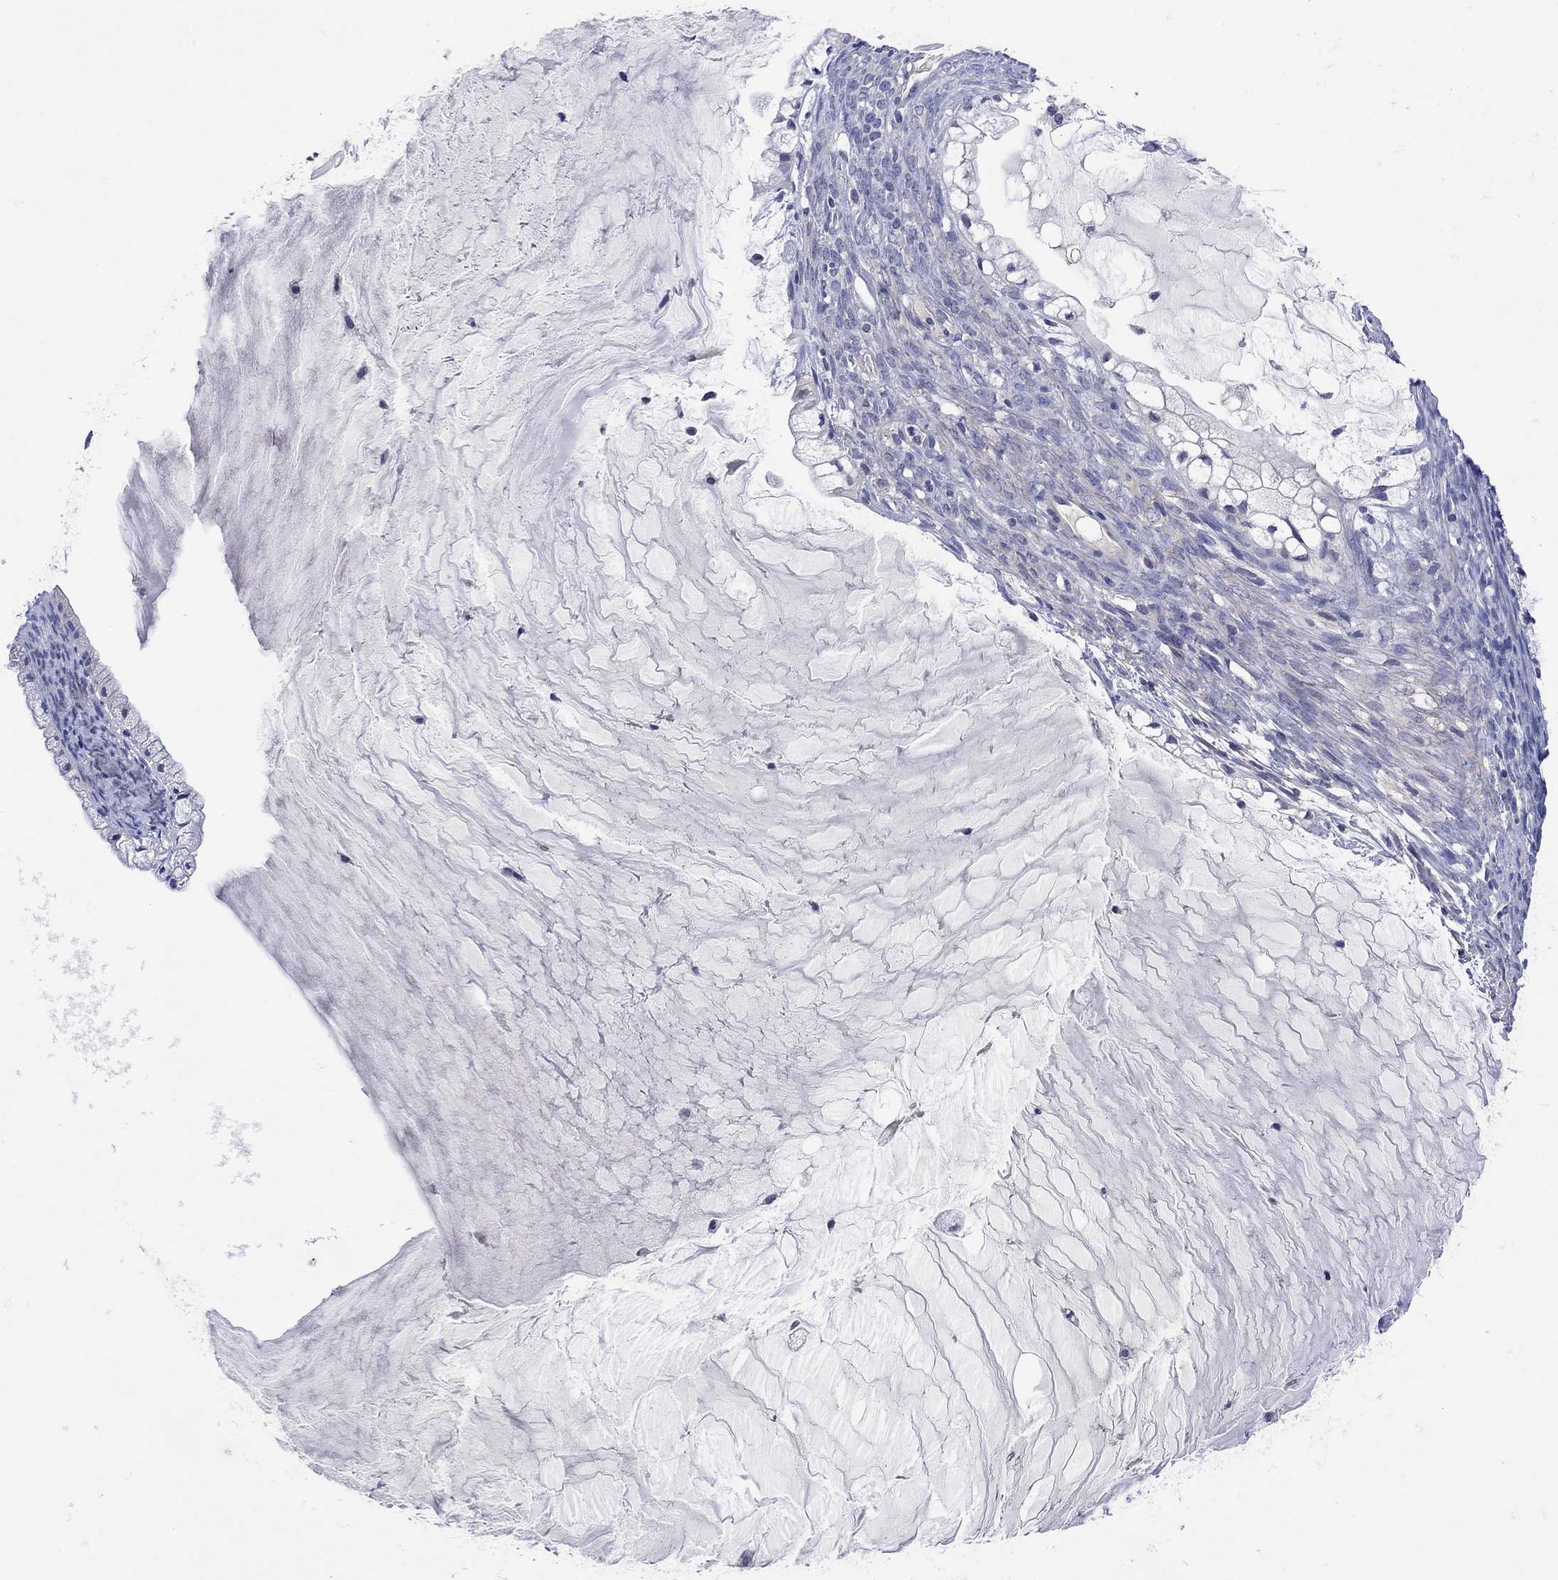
{"staining": {"intensity": "negative", "quantity": "none", "location": "none"}, "tissue": "ovarian cancer", "cell_type": "Tumor cells", "image_type": "cancer", "snomed": [{"axis": "morphology", "description": "Cystadenocarcinoma, mucinous, NOS"}, {"axis": "topography", "description": "Ovary"}], "caption": "Human mucinous cystadenocarcinoma (ovarian) stained for a protein using IHC displays no staining in tumor cells.", "gene": "MSI1", "patient": {"sex": "female", "age": 57}}